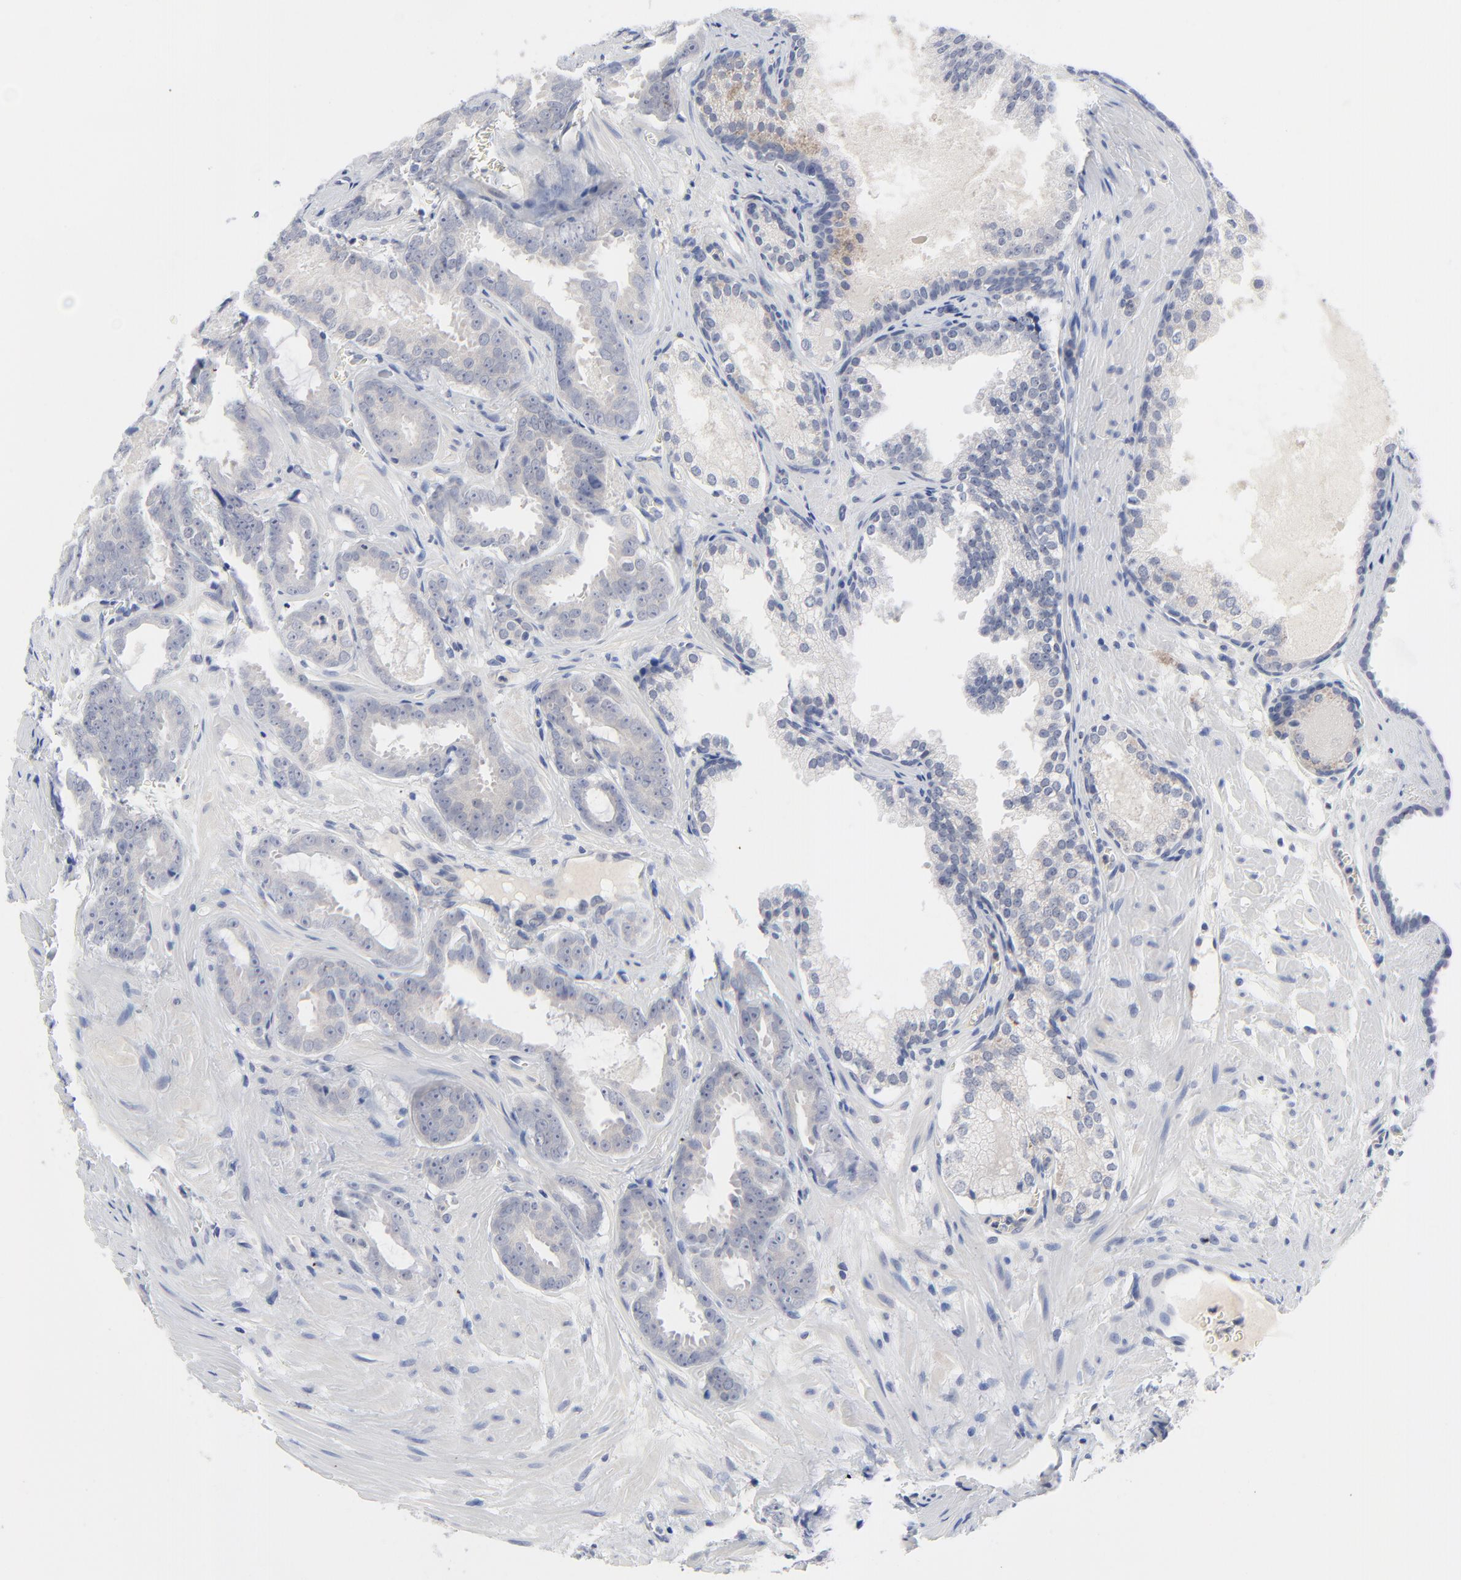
{"staining": {"intensity": "negative", "quantity": "none", "location": "none"}, "tissue": "prostate cancer", "cell_type": "Tumor cells", "image_type": "cancer", "snomed": [{"axis": "morphology", "description": "Adenocarcinoma, Medium grade"}, {"axis": "topography", "description": "Prostate"}], "caption": "A high-resolution photomicrograph shows immunohistochemistry (IHC) staining of prostate medium-grade adenocarcinoma, which shows no significant positivity in tumor cells.", "gene": "CLEC4G", "patient": {"sex": "male", "age": 64}}